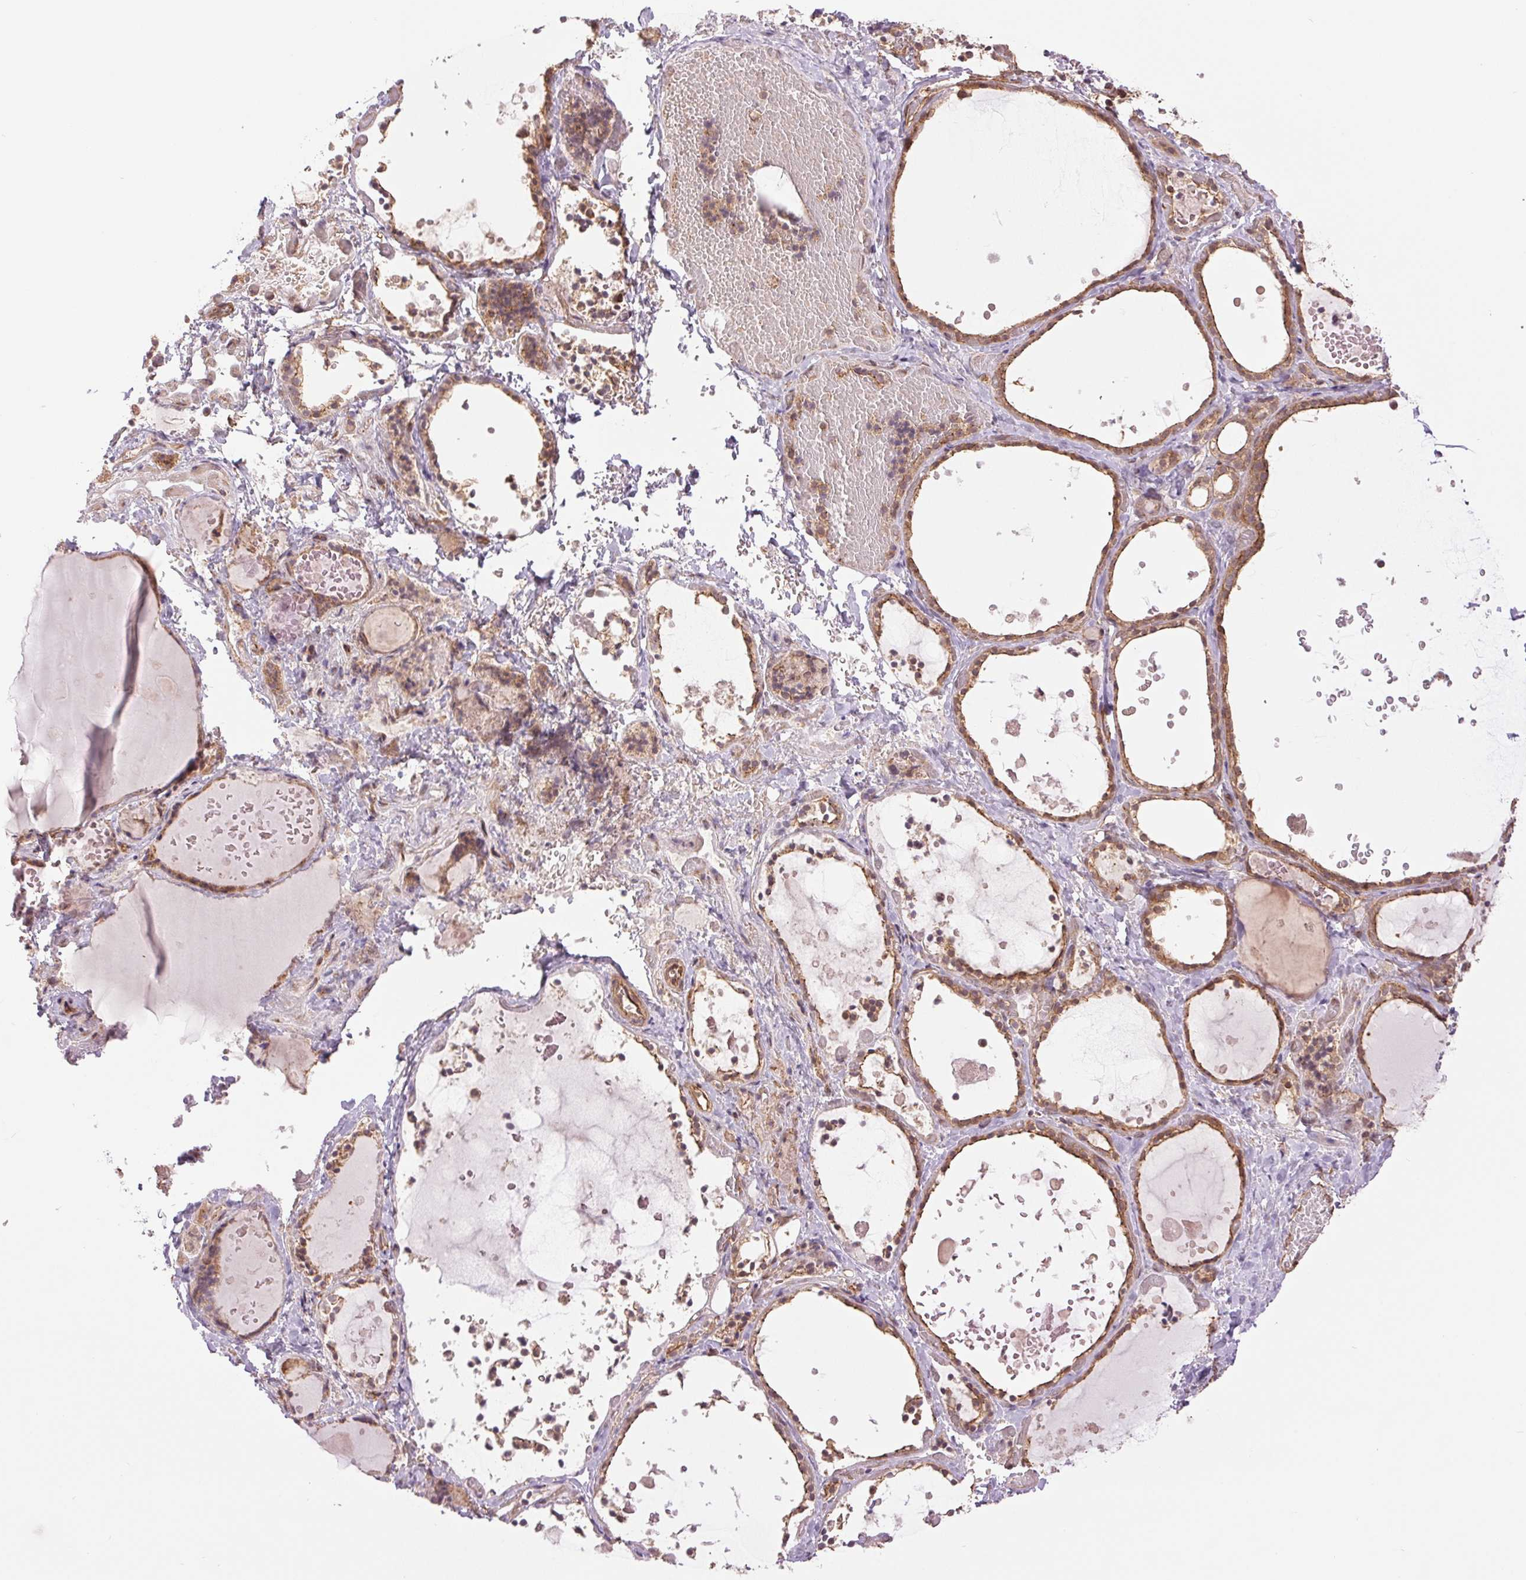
{"staining": {"intensity": "moderate", "quantity": ">75%", "location": "cytoplasmic/membranous"}, "tissue": "thyroid gland", "cell_type": "Glandular cells", "image_type": "normal", "snomed": [{"axis": "morphology", "description": "Normal tissue, NOS"}, {"axis": "topography", "description": "Thyroid gland"}], "caption": "Immunohistochemistry photomicrograph of unremarkable thyroid gland stained for a protein (brown), which demonstrates medium levels of moderate cytoplasmic/membranous positivity in approximately >75% of glandular cells.", "gene": "STARD7", "patient": {"sex": "female", "age": 56}}